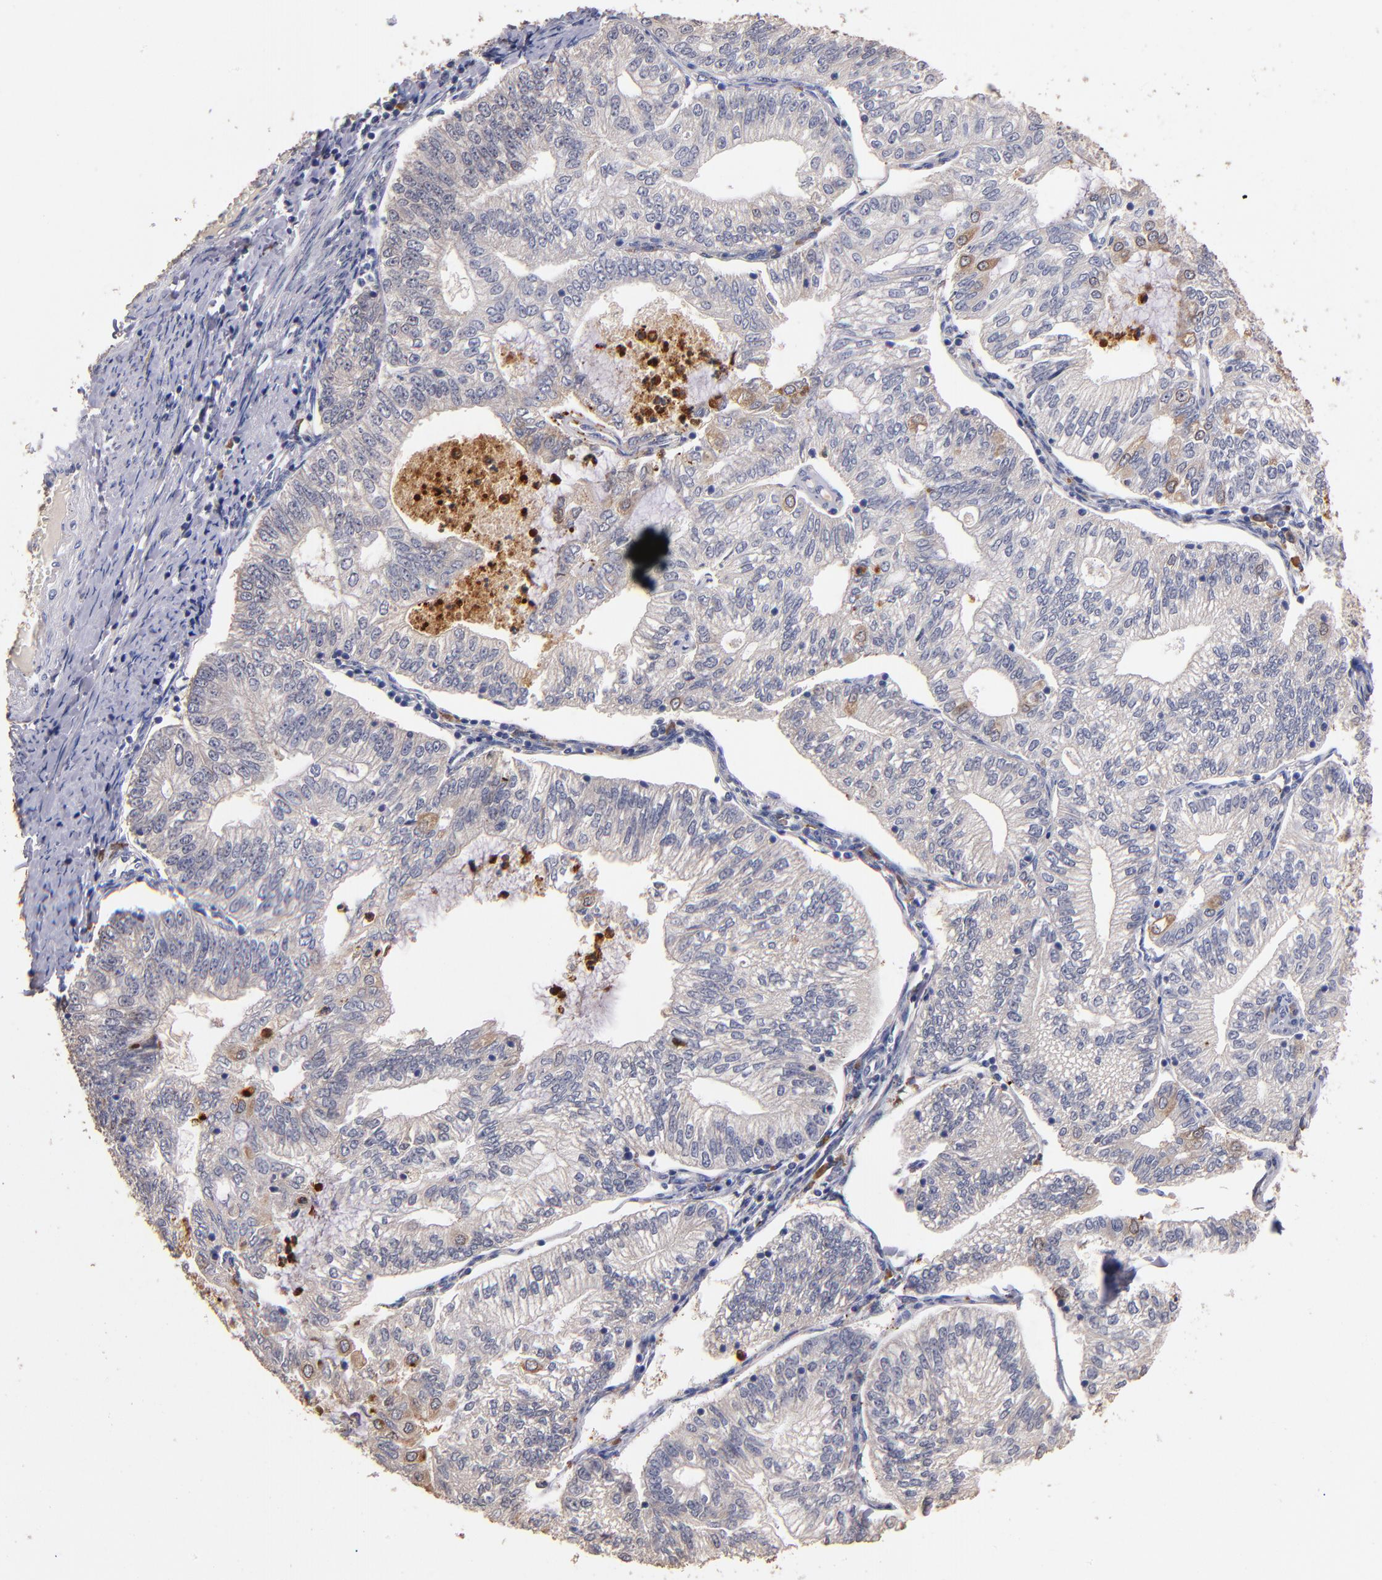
{"staining": {"intensity": "weak", "quantity": "<25%", "location": "cytoplasmic/membranous"}, "tissue": "endometrial cancer", "cell_type": "Tumor cells", "image_type": "cancer", "snomed": [{"axis": "morphology", "description": "Adenocarcinoma, NOS"}, {"axis": "topography", "description": "Endometrium"}], "caption": "Immunohistochemical staining of human adenocarcinoma (endometrial) displays no significant staining in tumor cells.", "gene": "TTLL12", "patient": {"sex": "female", "age": 69}}